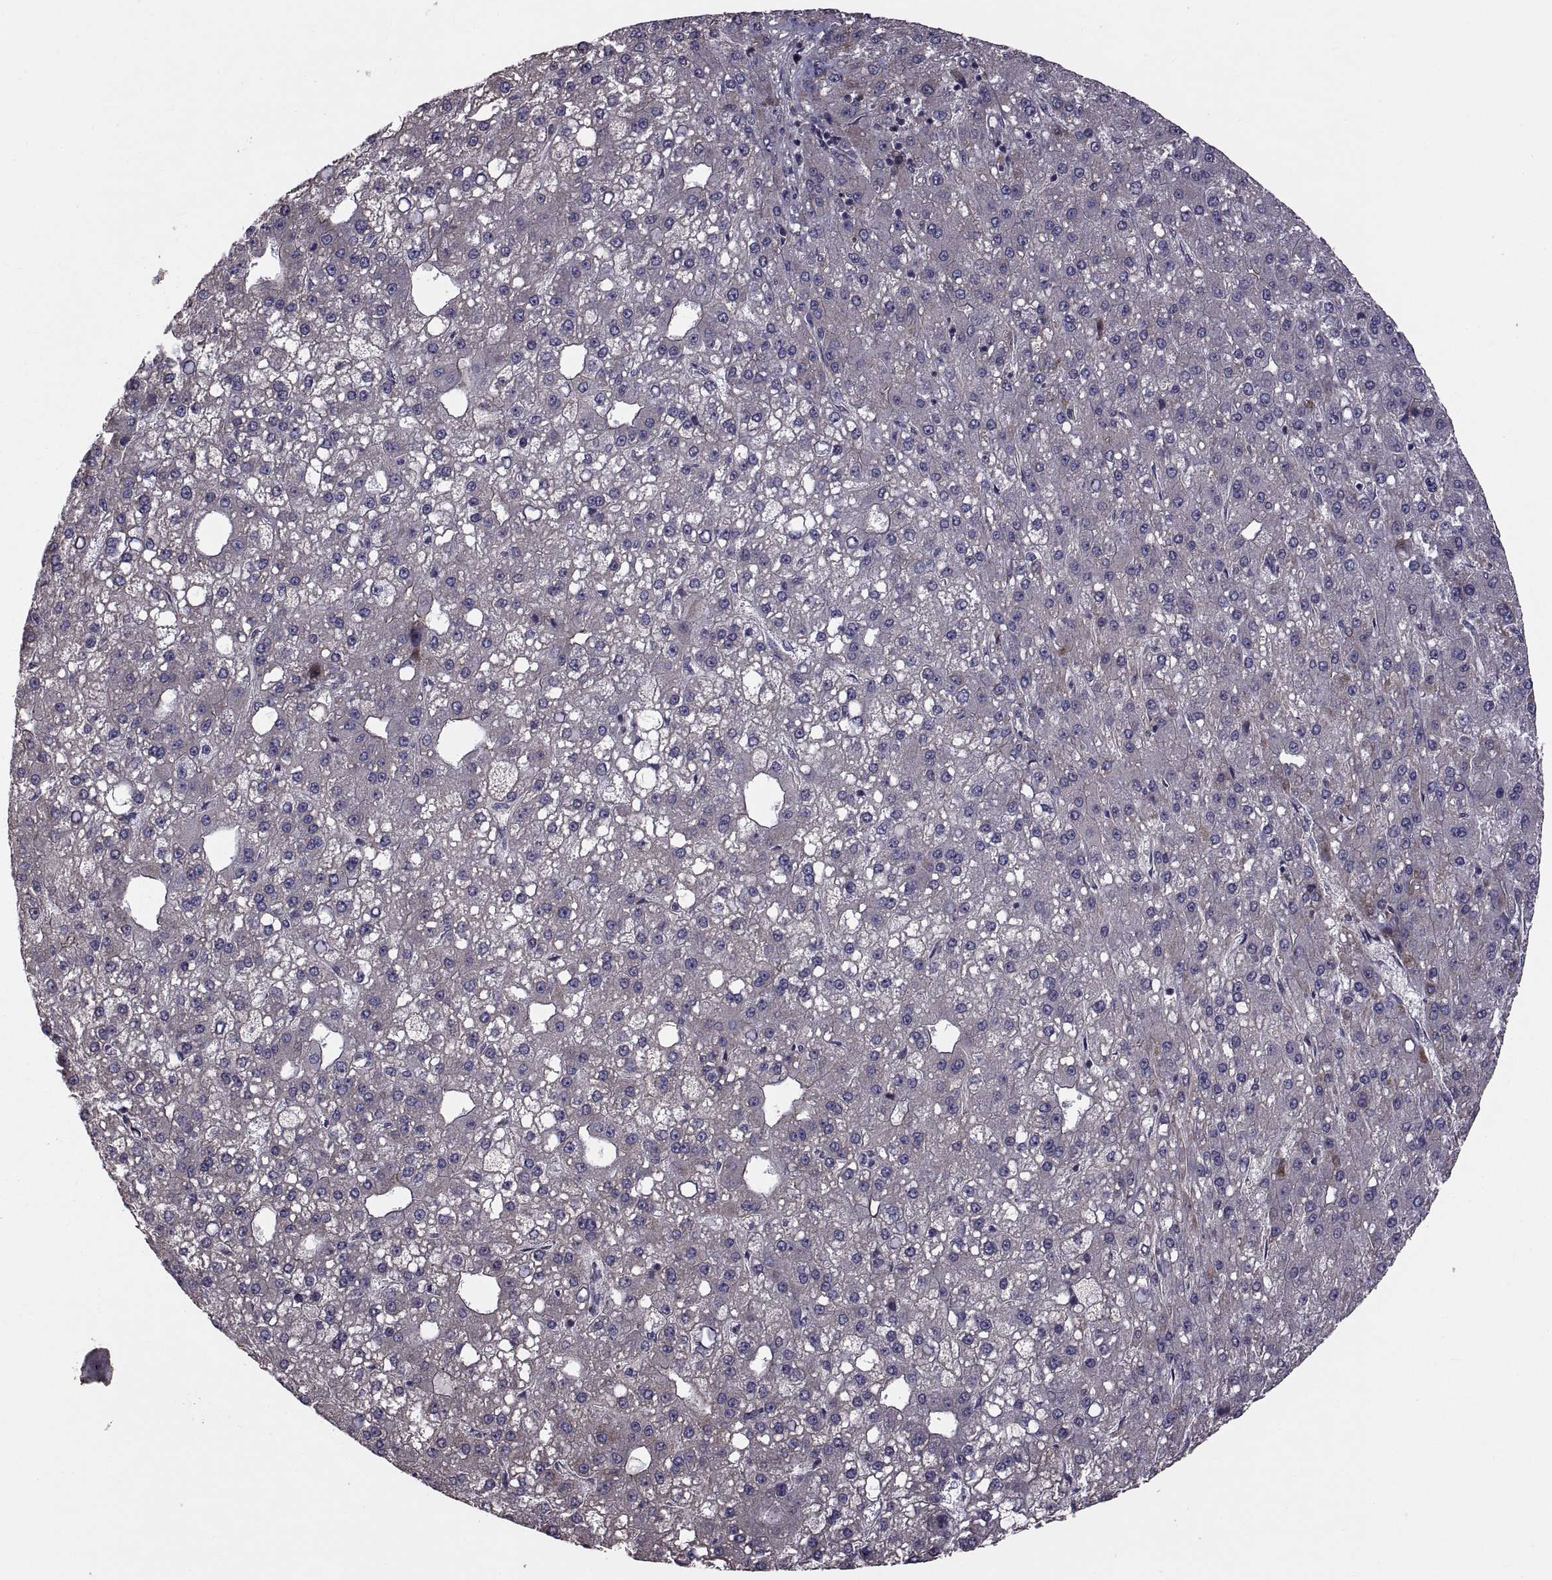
{"staining": {"intensity": "negative", "quantity": "none", "location": "none"}, "tissue": "liver cancer", "cell_type": "Tumor cells", "image_type": "cancer", "snomed": [{"axis": "morphology", "description": "Carcinoma, Hepatocellular, NOS"}, {"axis": "topography", "description": "Liver"}], "caption": "Histopathology image shows no significant protein staining in tumor cells of hepatocellular carcinoma (liver).", "gene": "PMM2", "patient": {"sex": "male", "age": 67}}